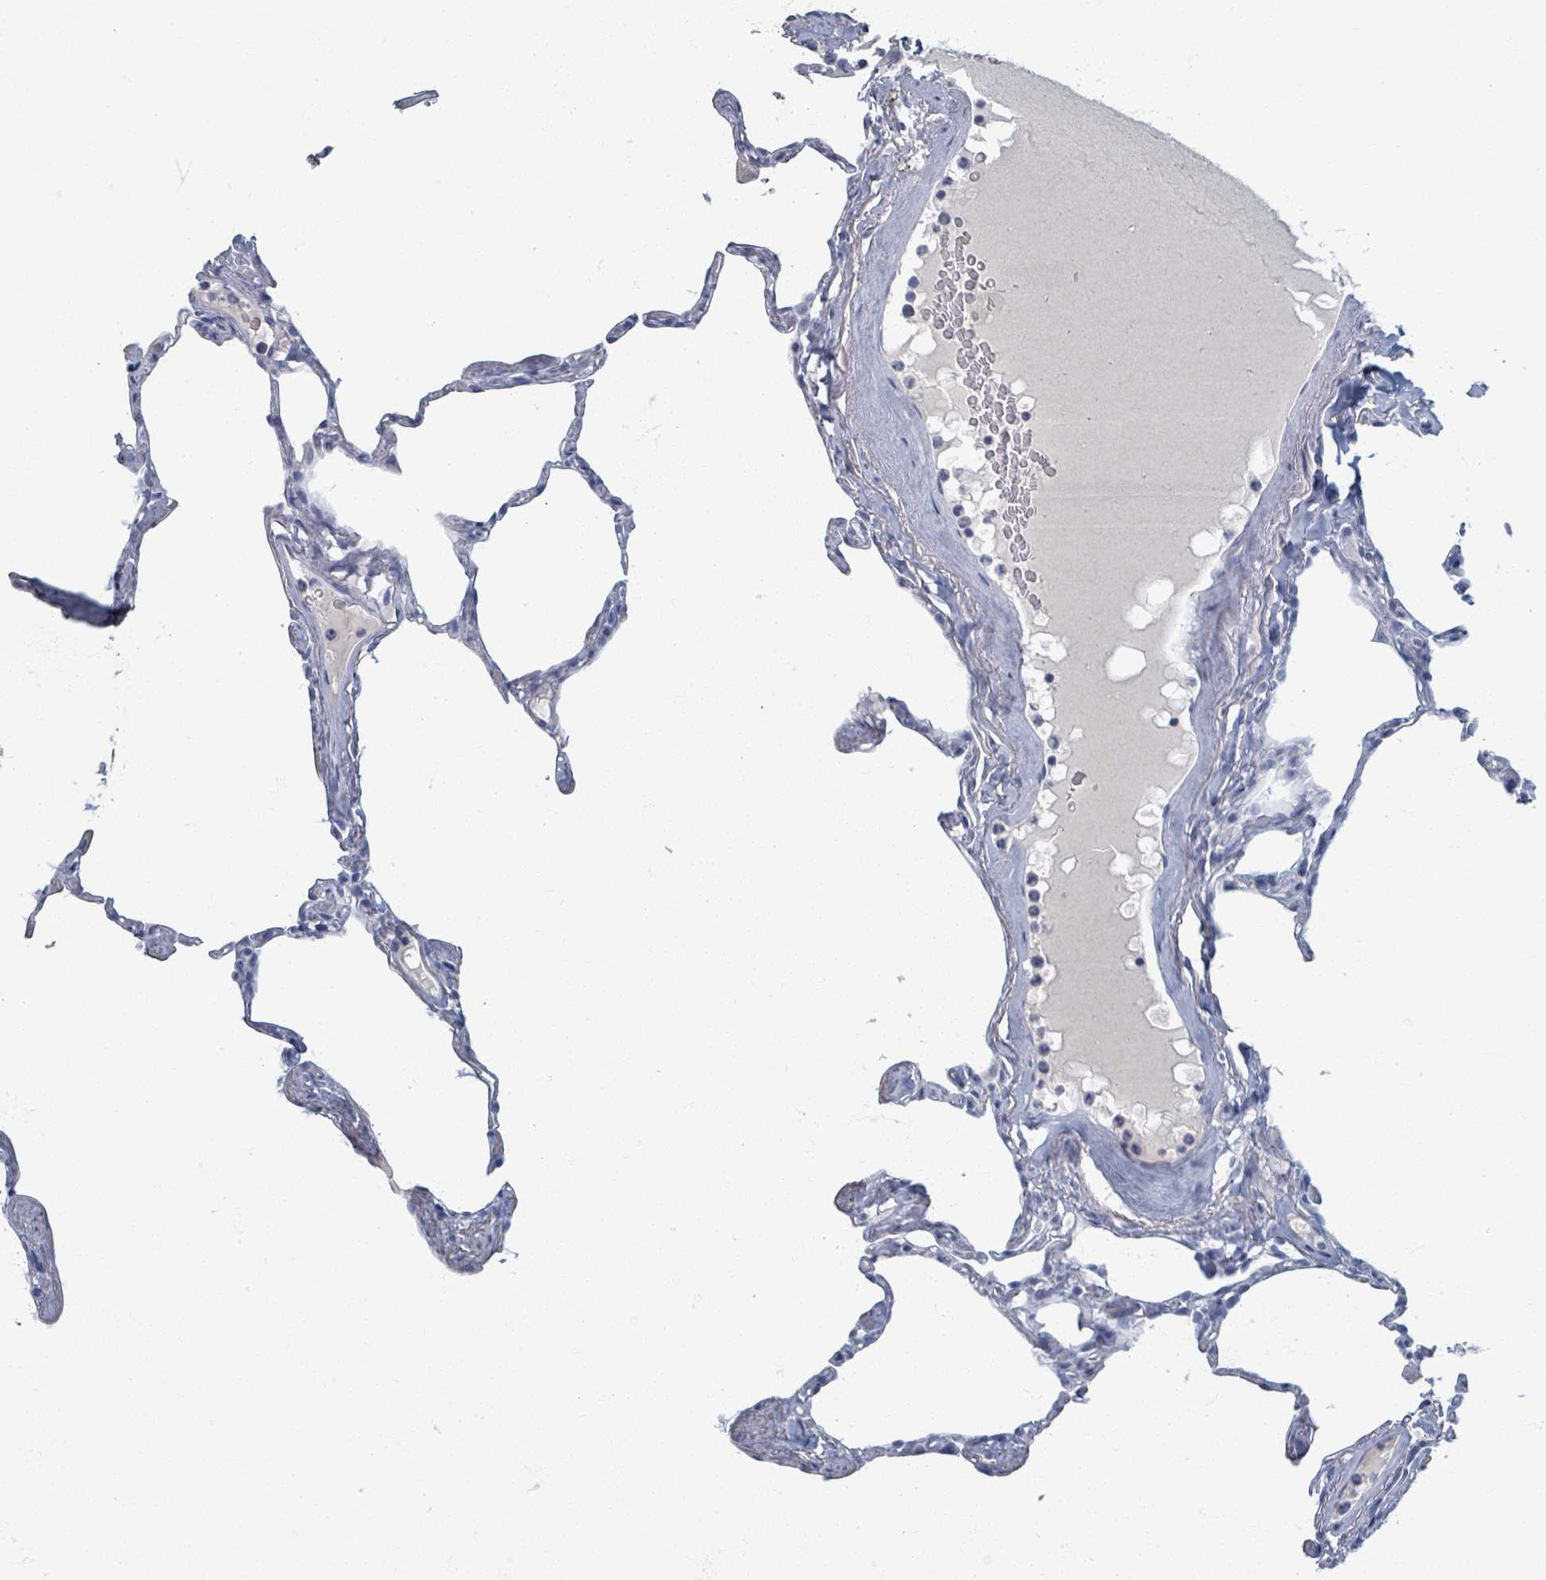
{"staining": {"intensity": "negative", "quantity": "none", "location": "none"}, "tissue": "lung", "cell_type": "Alveolar cells", "image_type": "normal", "snomed": [{"axis": "morphology", "description": "Normal tissue, NOS"}, {"axis": "topography", "description": "Lung"}], "caption": "This is an immunohistochemistry (IHC) photomicrograph of normal lung. There is no expression in alveolar cells.", "gene": "TAS2R1", "patient": {"sex": "male", "age": 65}}